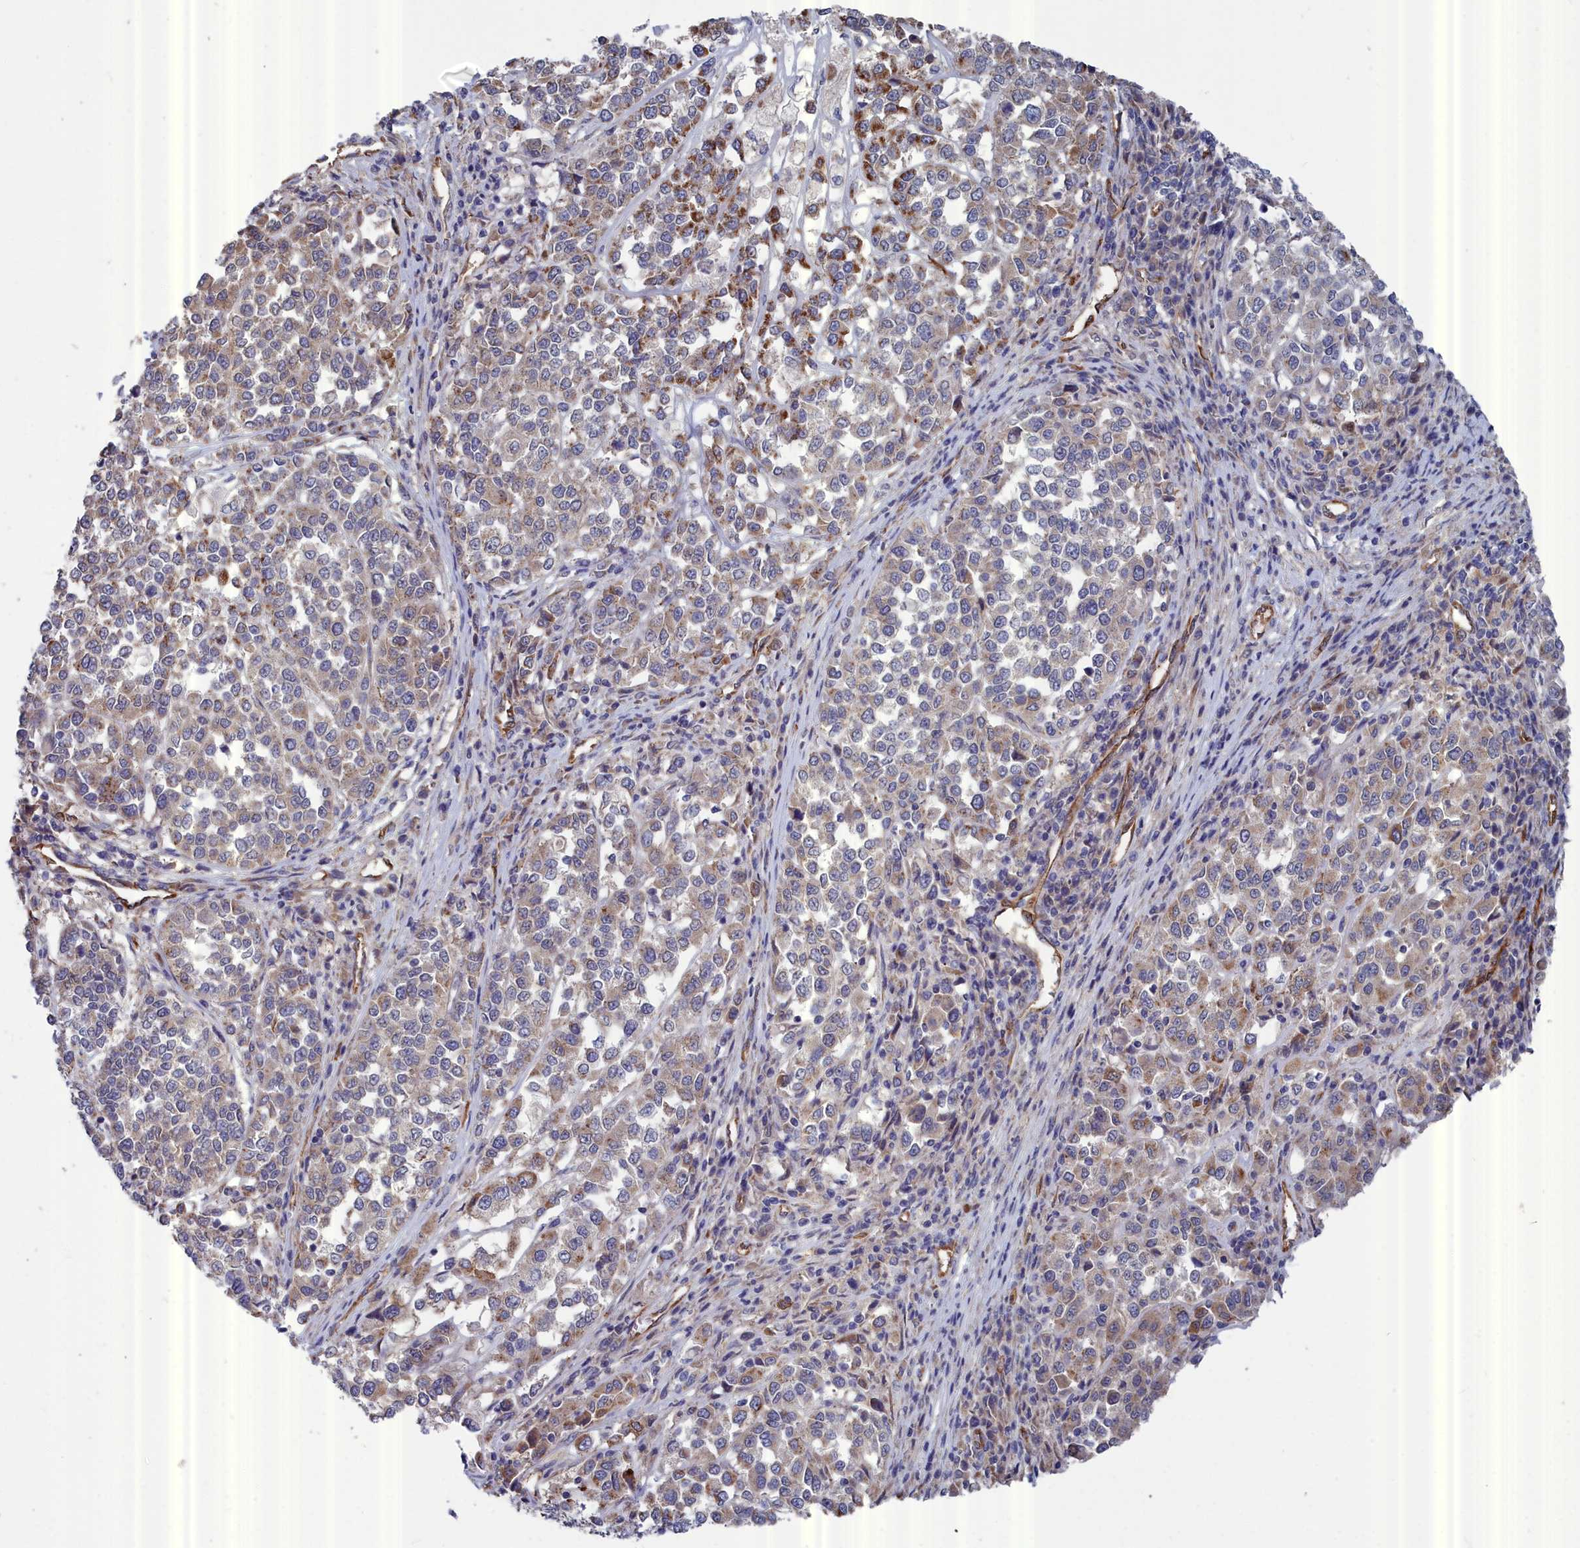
{"staining": {"intensity": "moderate", "quantity": "<25%", "location": "cytoplasmic/membranous"}, "tissue": "melanoma", "cell_type": "Tumor cells", "image_type": "cancer", "snomed": [{"axis": "morphology", "description": "Malignant melanoma, Metastatic site"}, {"axis": "topography", "description": "Lymph node"}], "caption": "This is a photomicrograph of immunohistochemistry (IHC) staining of melanoma, which shows moderate staining in the cytoplasmic/membranous of tumor cells.", "gene": "RDX", "patient": {"sex": "male", "age": 44}}